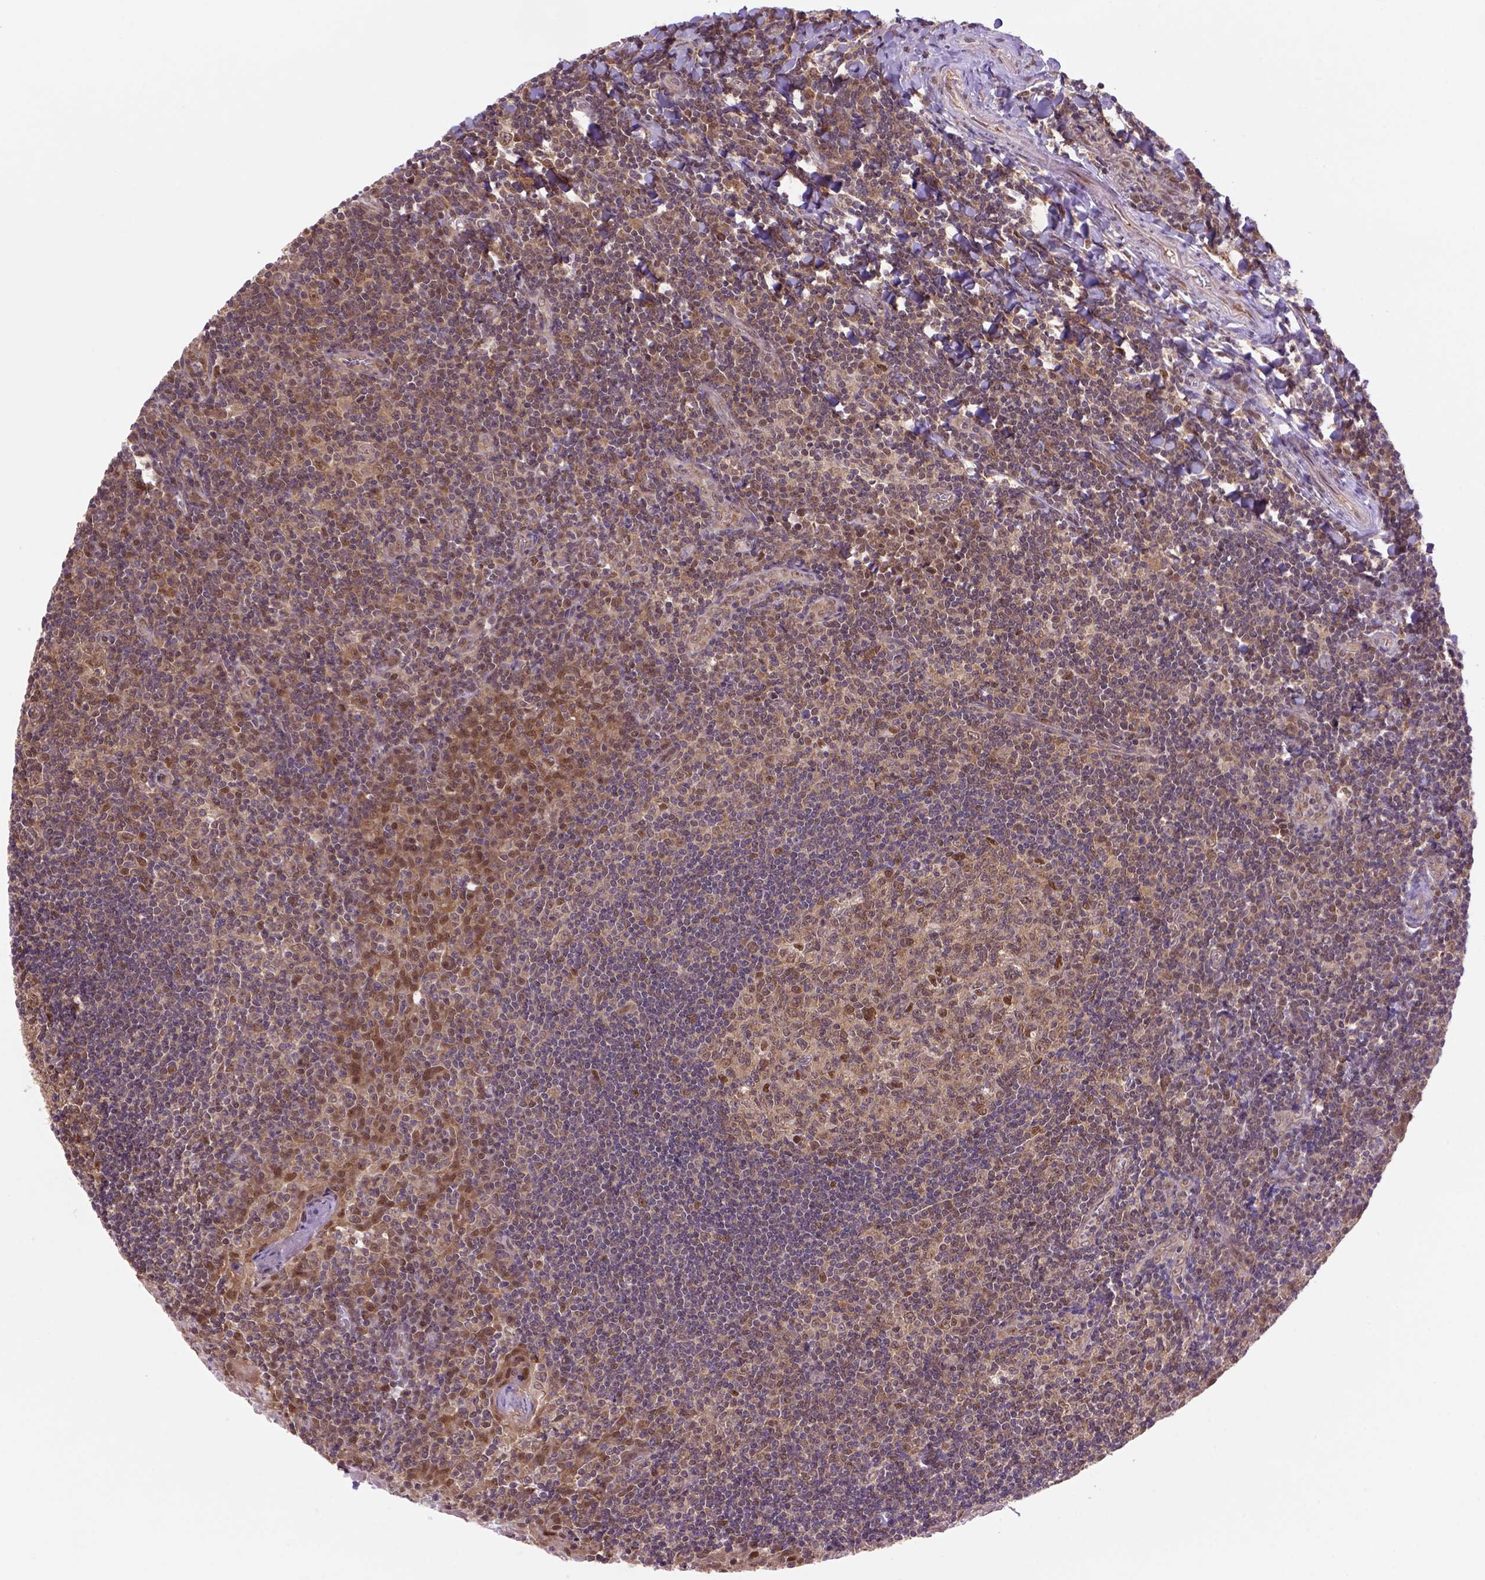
{"staining": {"intensity": "strong", "quantity": ">75%", "location": "cytoplasmic/membranous,nuclear"}, "tissue": "tonsil", "cell_type": "Germinal center cells", "image_type": "normal", "snomed": [{"axis": "morphology", "description": "Normal tissue, NOS"}, {"axis": "morphology", "description": "Inflammation, NOS"}, {"axis": "topography", "description": "Tonsil"}], "caption": "Germinal center cells show high levels of strong cytoplasmic/membranous,nuclear staining in about >75% of cells in benign human tonsil.", "gene": "PSMC2", "patient": {"sex": "female", "age": 31}}